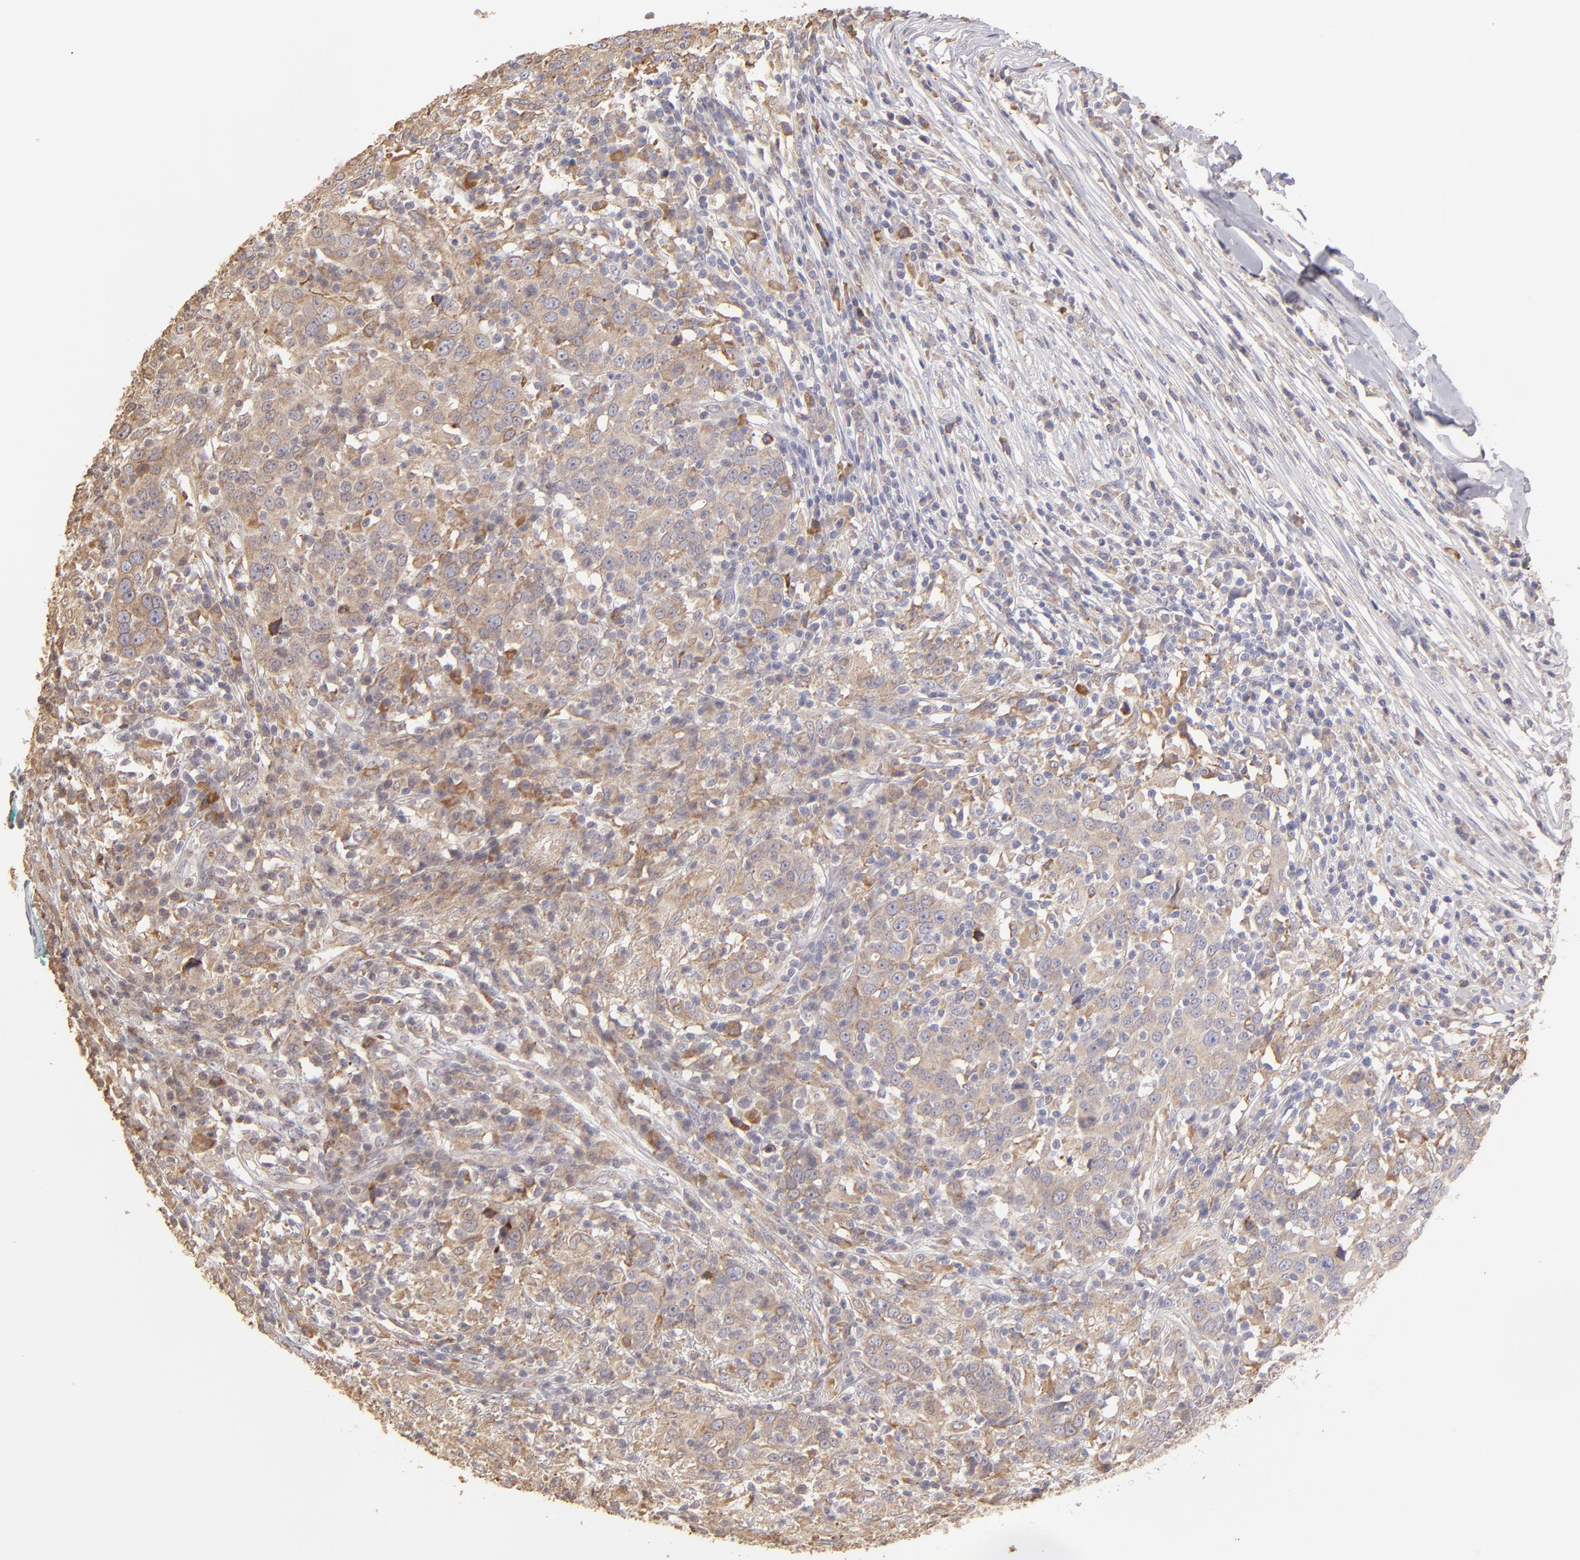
{"staining": {"intensity": "weak", "quantity": ">75%", "location": "cytoplasmic/membranous"}, "tissue": "head and neck cancer", "cell_type": "Tumor cells", "image_type": "cancer", "snomed": [{"axis": "morphology", "description": "Adenocarcinoma, NOS"}, {"axis": "topography", "description": "Salivary gland"}, {"axis": "topography", "description": "Head-Neck"}], "caption": "An image of human adenocarcinoma (head and neck) stained for a protein shows weak cytoplasmic/membranous brown staining in tumor cells.", "gene": "CALR", "patient": {"sex": "female", "age": 65}}